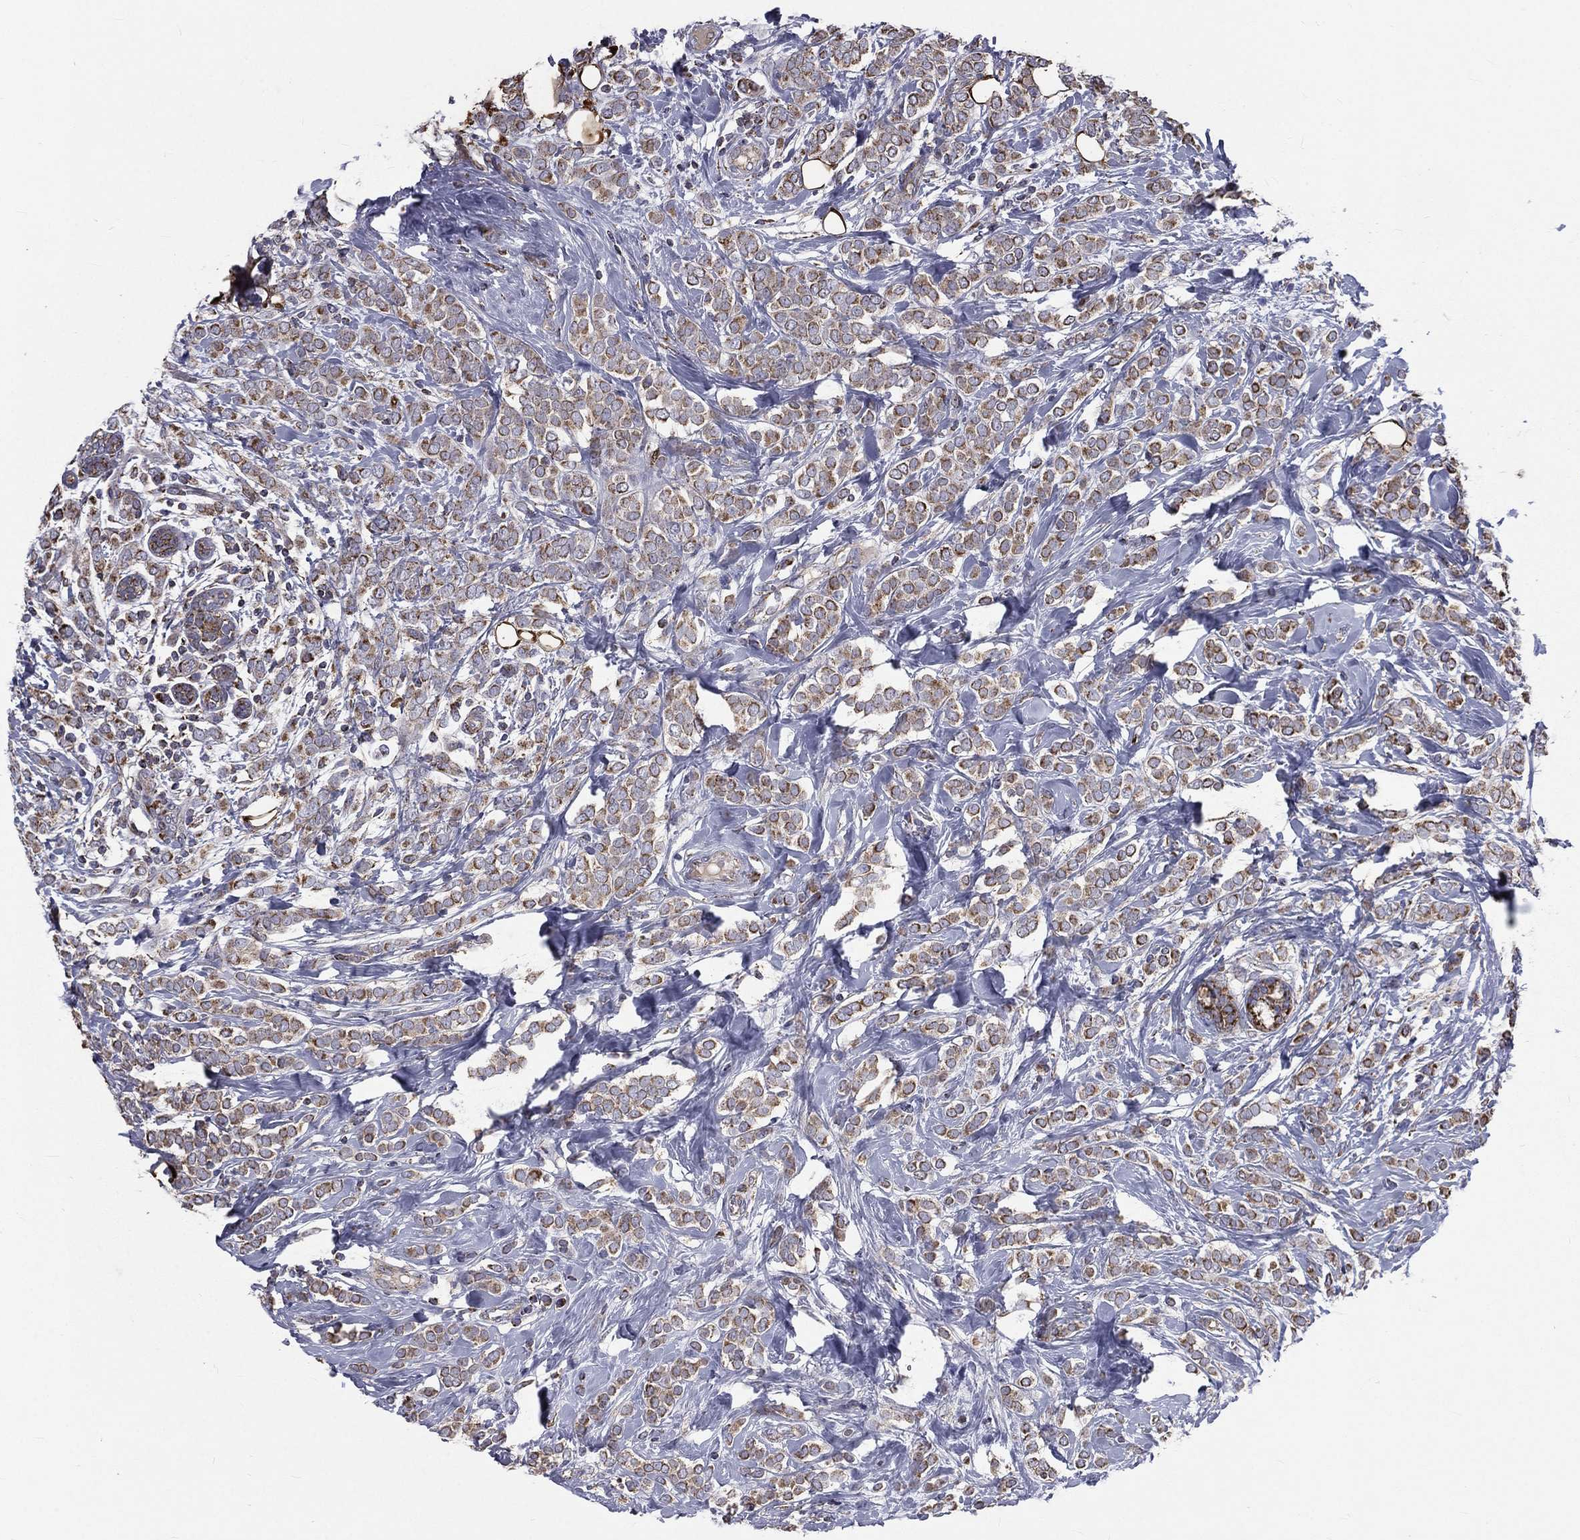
{"staining": {"intensity": "moderate", "quantity": ">75%", "location": "cytoplasmic/membranous"}, "tissue": "breast cancer", "cell_type": "Tumor cells", "image_type": "cancer", "snomed": [{"axis": "morphology", "description": "Lobular carcinoma"}, {"axis": "topography", "description": "Breast"}], "caption": "Immunohistochemistry staining of breast lobular carcinoma, which shows medium levels of moderate cytoplasmic/membranous expression in approximately >75% of tumor cells indicating moderate cytoplasmic/membranous protein expression. The staining was performed using DAB (brown) for protein detection and nuclei were counterstained in hematoxylin (blue).", "gene": "GPD1", "patient": {"sex": "female", "age": 49}}